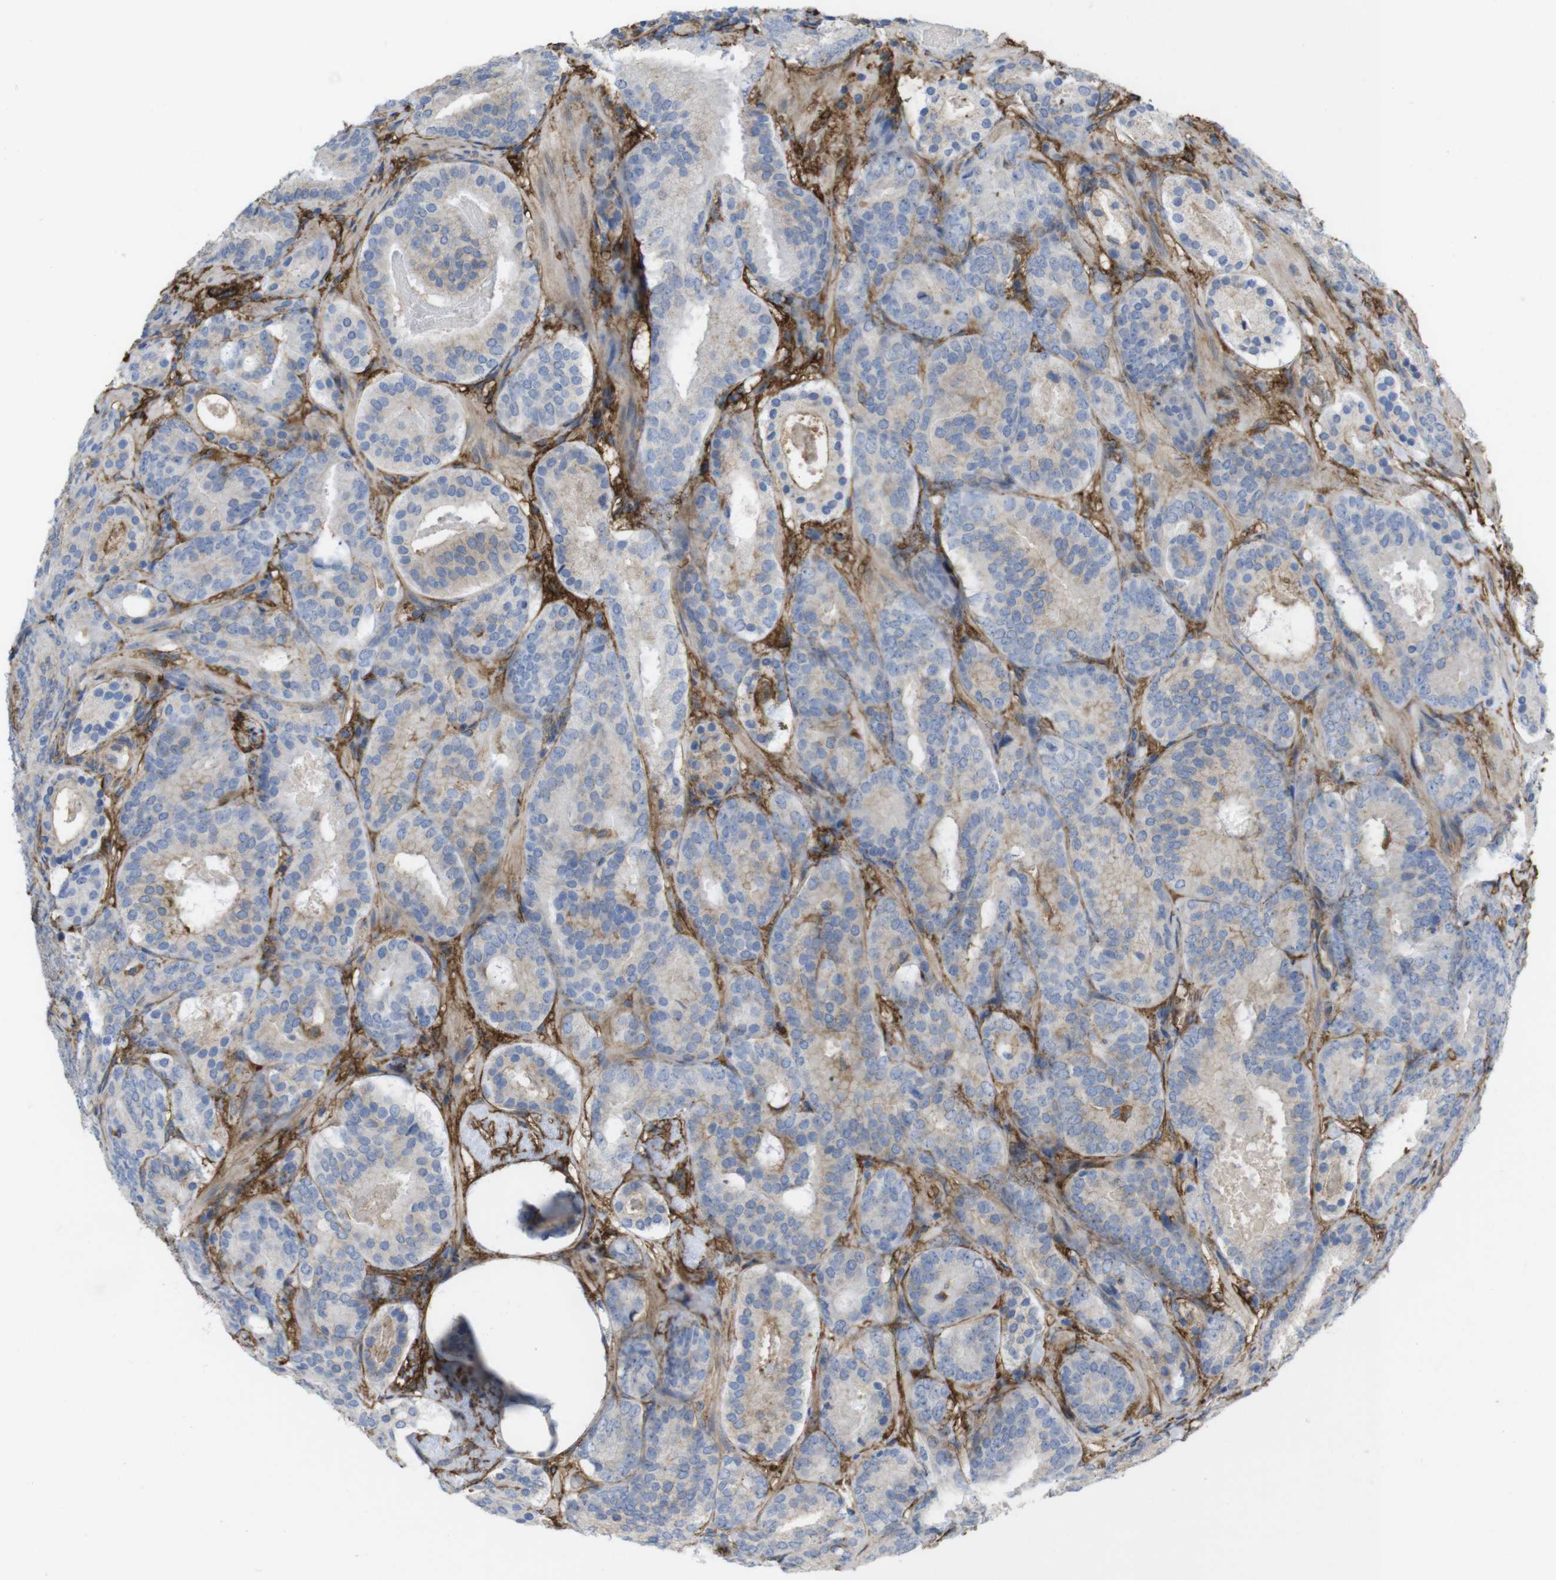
{"staining": {"intensity": "negative", "quantity": "none", "location": "none"}, "tissue": "prostate cancer", "cell_type": "Tumor cells", "image_type": "cancer", "snomed": [{"axis": "morphology", "description": "Adenocarcinoma, Low grade"}, {"axis": "topography", "description": "Prostate"}], "caption": "Protein analysis of prostate adenocarcinoma (low-grade) exhibits no significant expression in tumor cells. (DAB (3,3'-diaminobenzidine) IHC with hematoxylin counter stain).", "gene": "CYBRD1", "patient": {"sex": "male", "age": 69}}